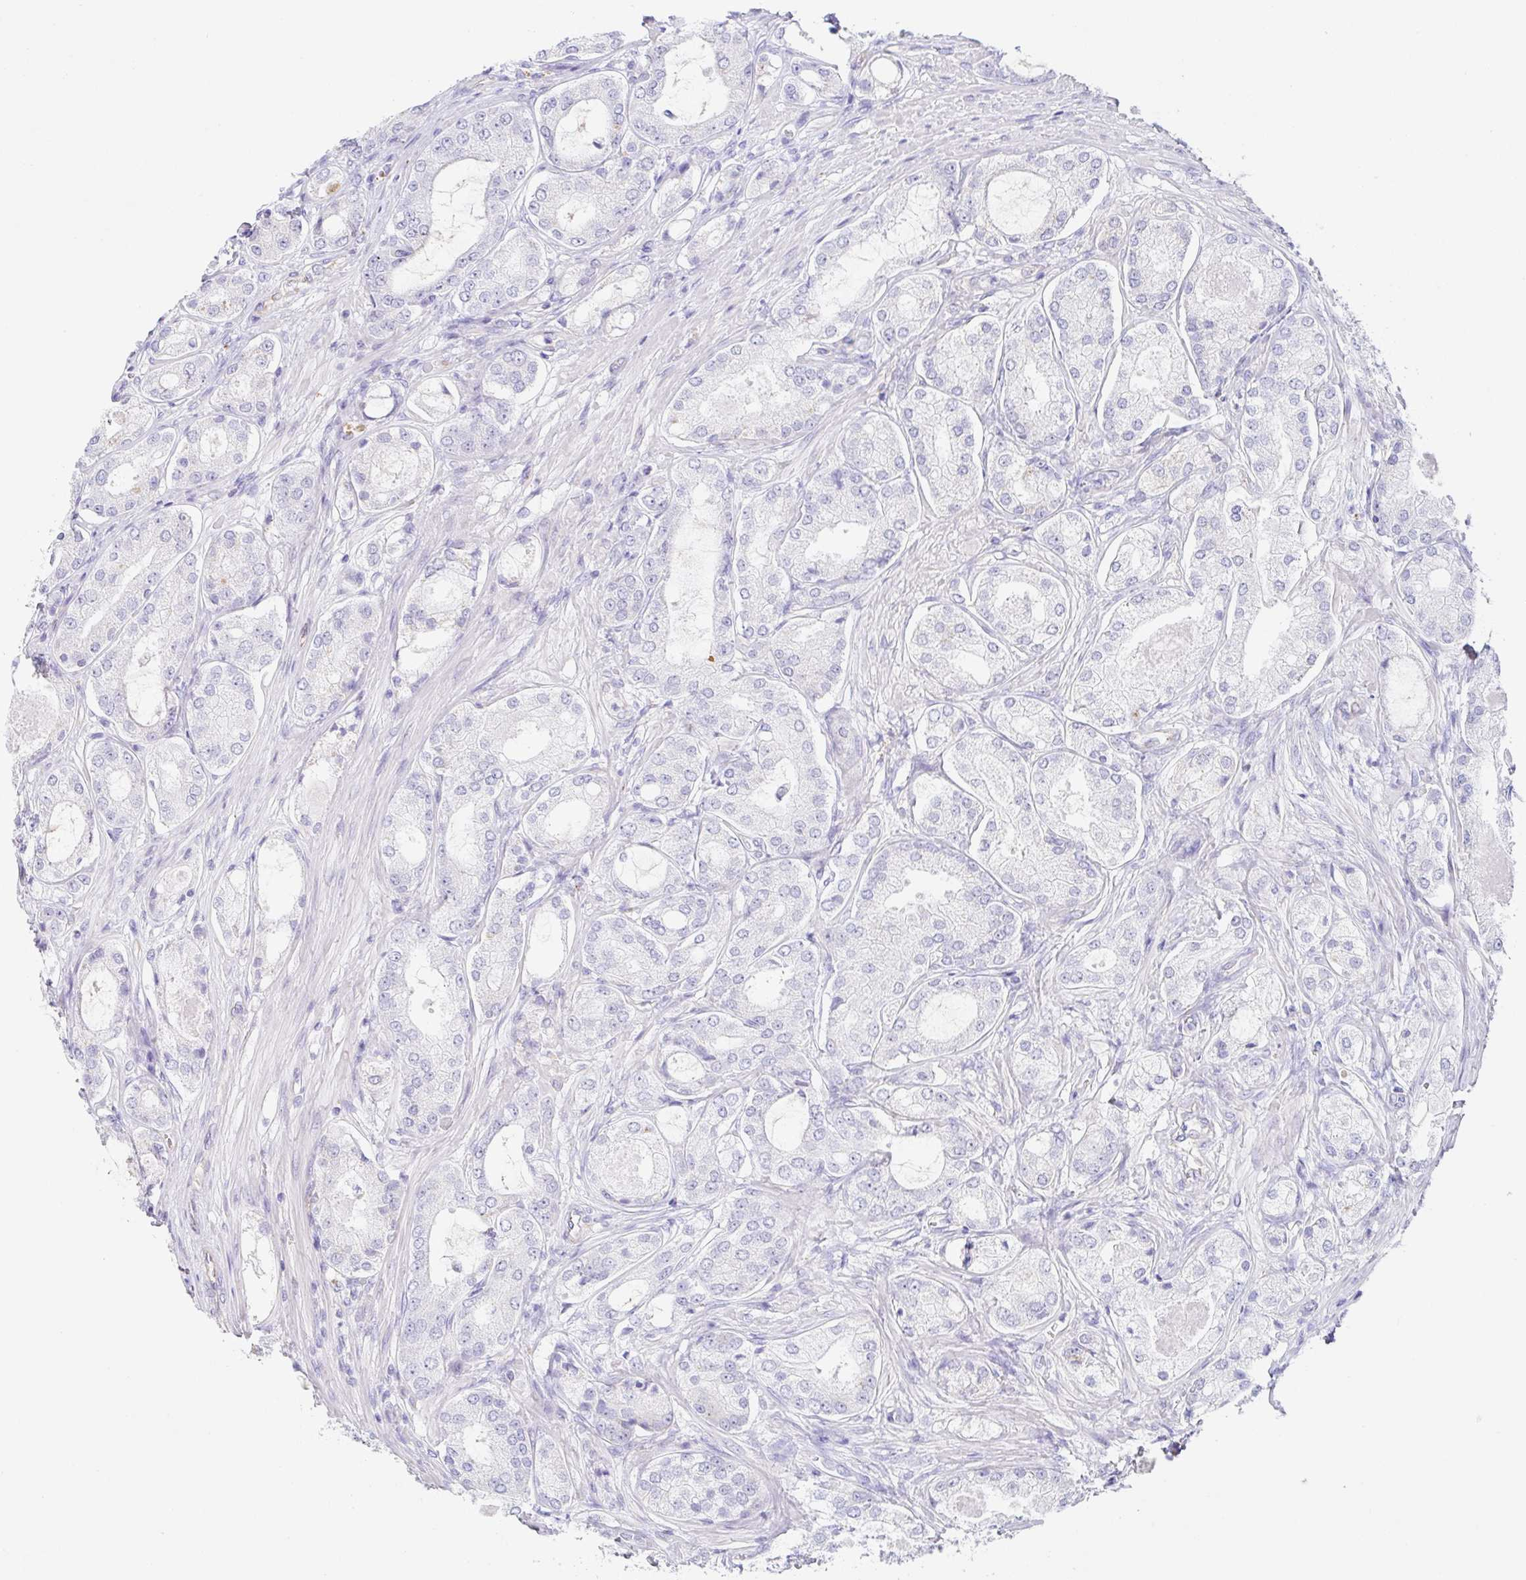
{"staining": {"intensity": "negative", "quantity": "none", "location": "none"}, "tissue": "prostate cancer", "cell_type": "Tumor cells", "image_type": "cancer", "snomed": [{"axis": "morphology", "description": "Adenocarcinoma, Low grade"}, {"axis": "topography", "description": "Prostate"}], "caption": "Tumor cells show no significant protein expression in prostate cancer (adenocarcinoma (low-grade)).", "gene": "DKK4", "patient": {"sex": "male", "age": 68}}